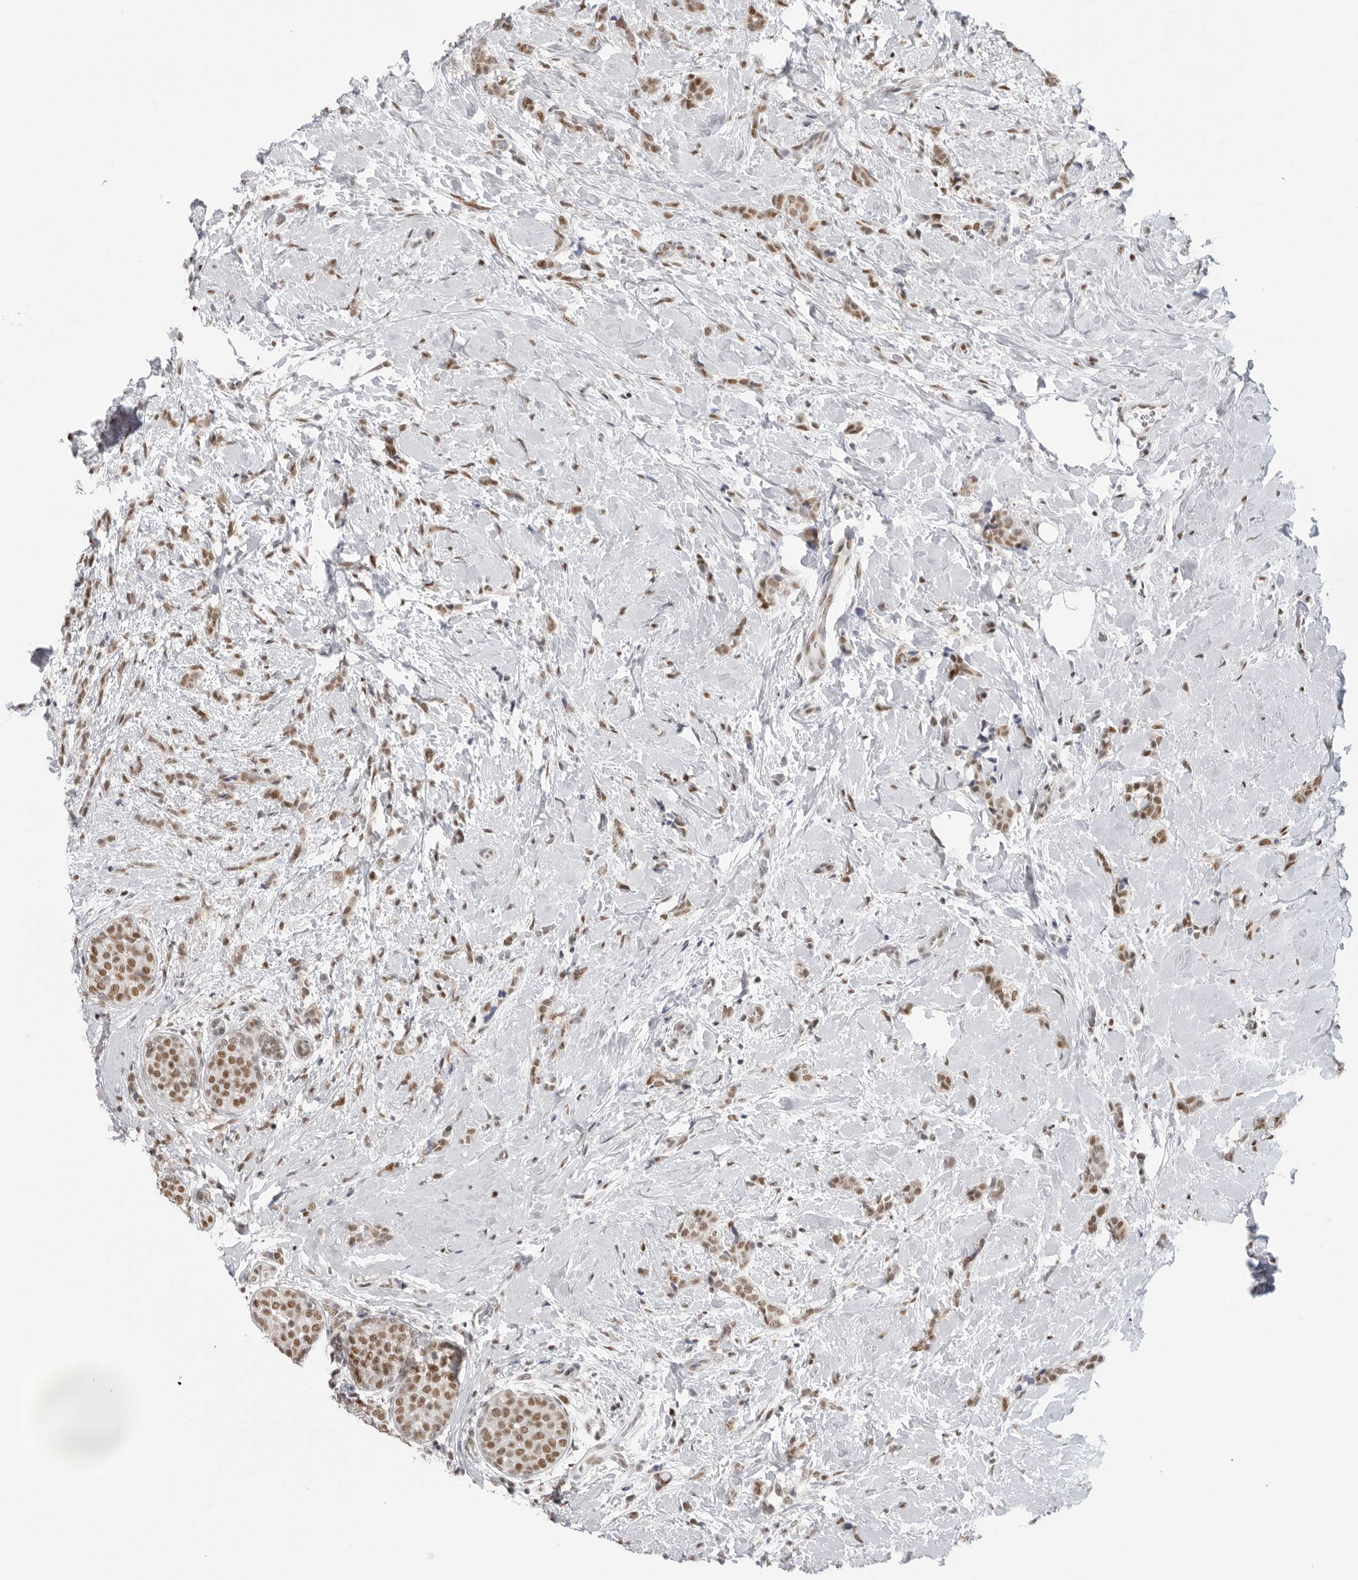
{"staining": {"intensity": "moderate", "quantity": ">75%", "location": "nuclear"}, "tissue": "breast cancer", "cell_type": "Tumor cells", "image_type": "cancer", "snomed": [{"axis": "morphology", "description": "Lobular carcinoma, in situ"}, {"axis": "morphology", "description": "Lobular carcinoma"}, {"axis": "topography", "description": "Breast"}], "caption": "Tumor cells exhibit medium levels of moderate nuclear positivity in approximately >75% of cells in breast cancer. (brown staining indicates protein expression, while blue staining denotes nuclei).", "gene": "RPA2", "patient": {"sex": "female", "age": 41}}